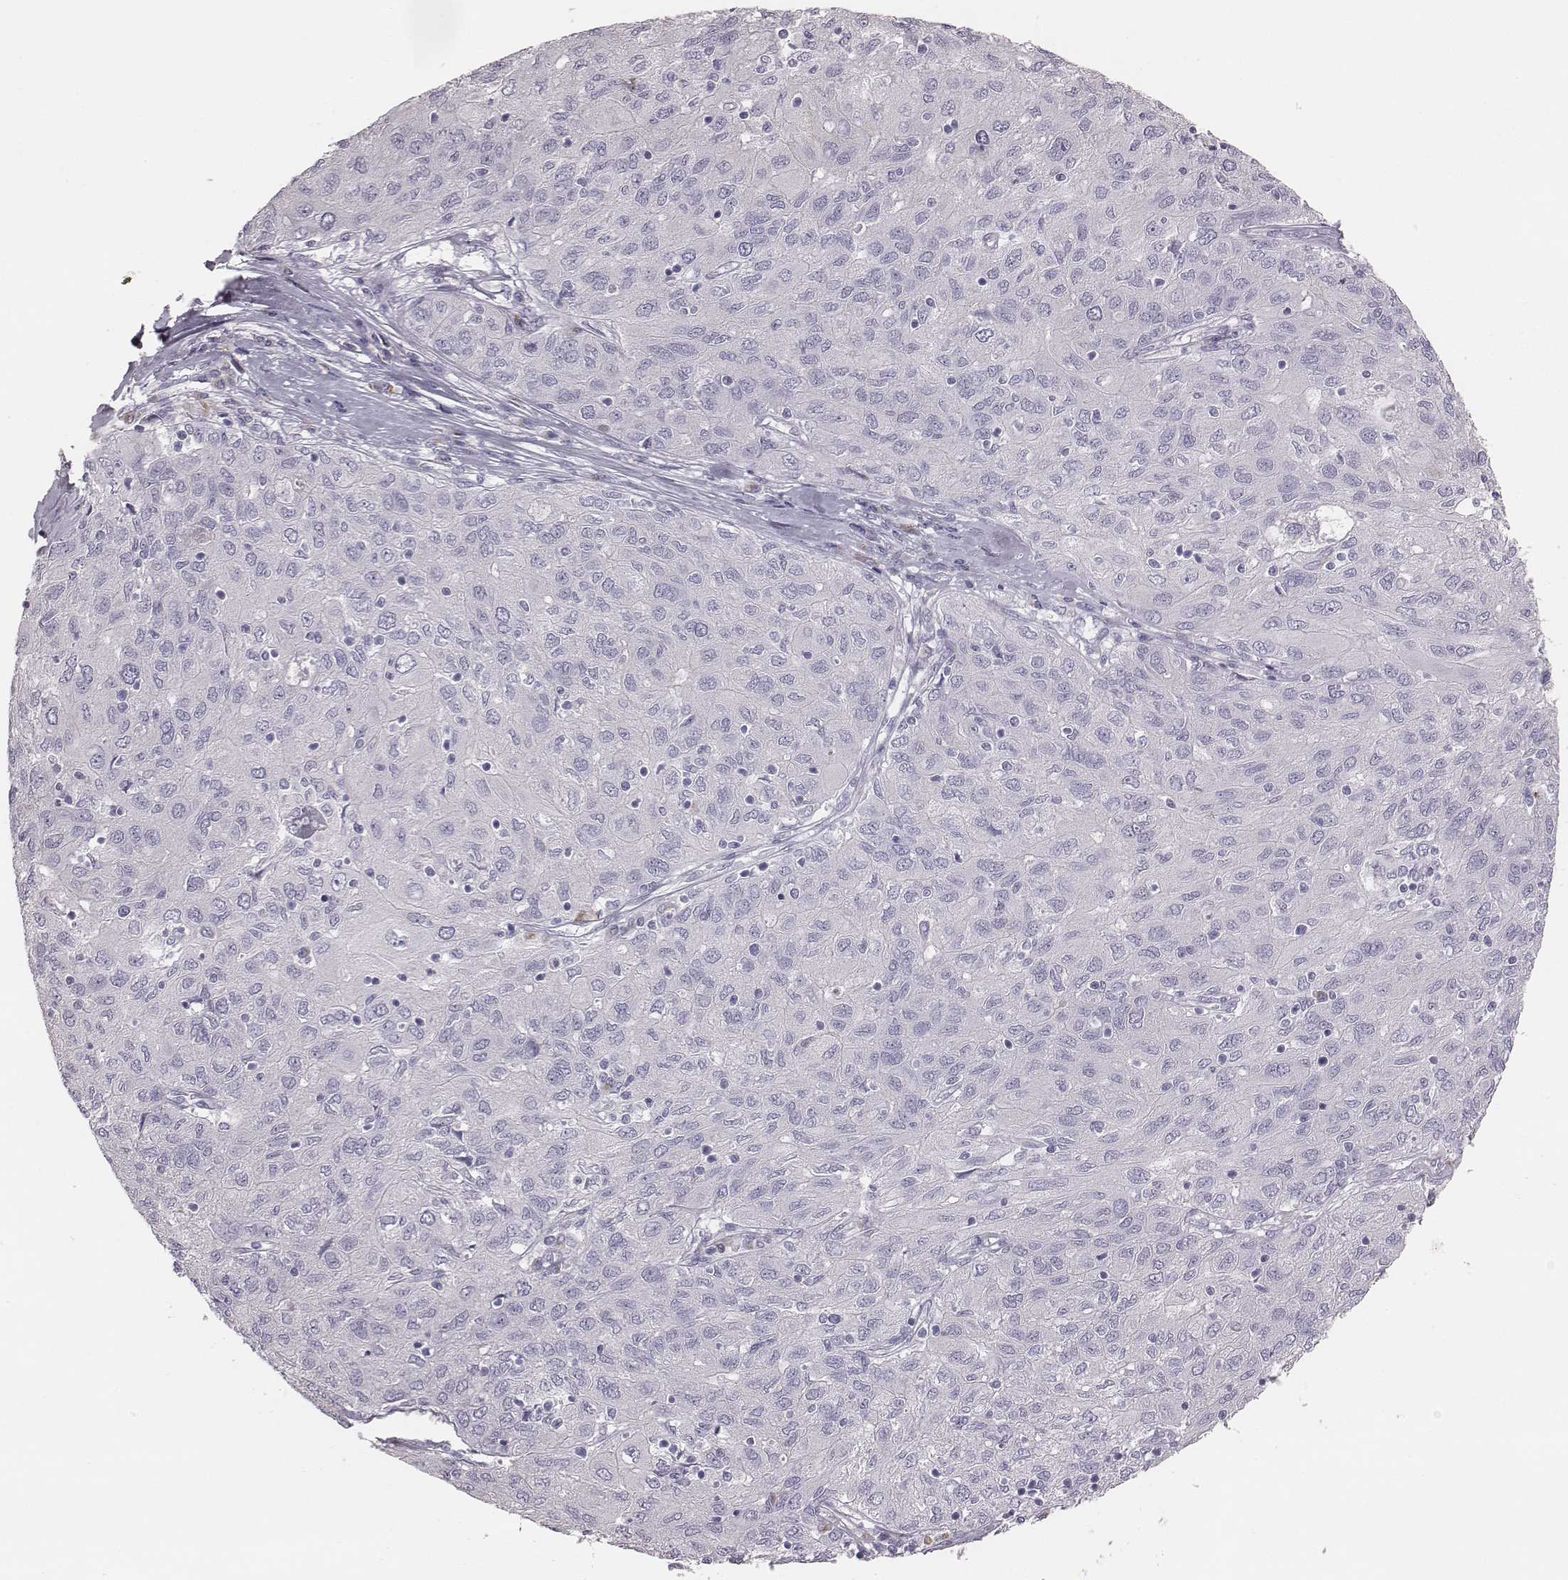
{"staining": {"intensity": "negative", "quantity": "none", "location": "none"}, "tissue": "ovarian cancer", "cell_type": "Tumor cells", "image_type": "cancer", "snomed": [{"axis": "morphology", "description": "Carcinoma, endometroid"}, {"axis": "topography", "description": "Ovary"}], "caption": "Tumor cells show no significant positivity in ovarian endometroid carcinoma.", "gene": "C6orf58", "patient": {"sex": "female", "age": 50}}